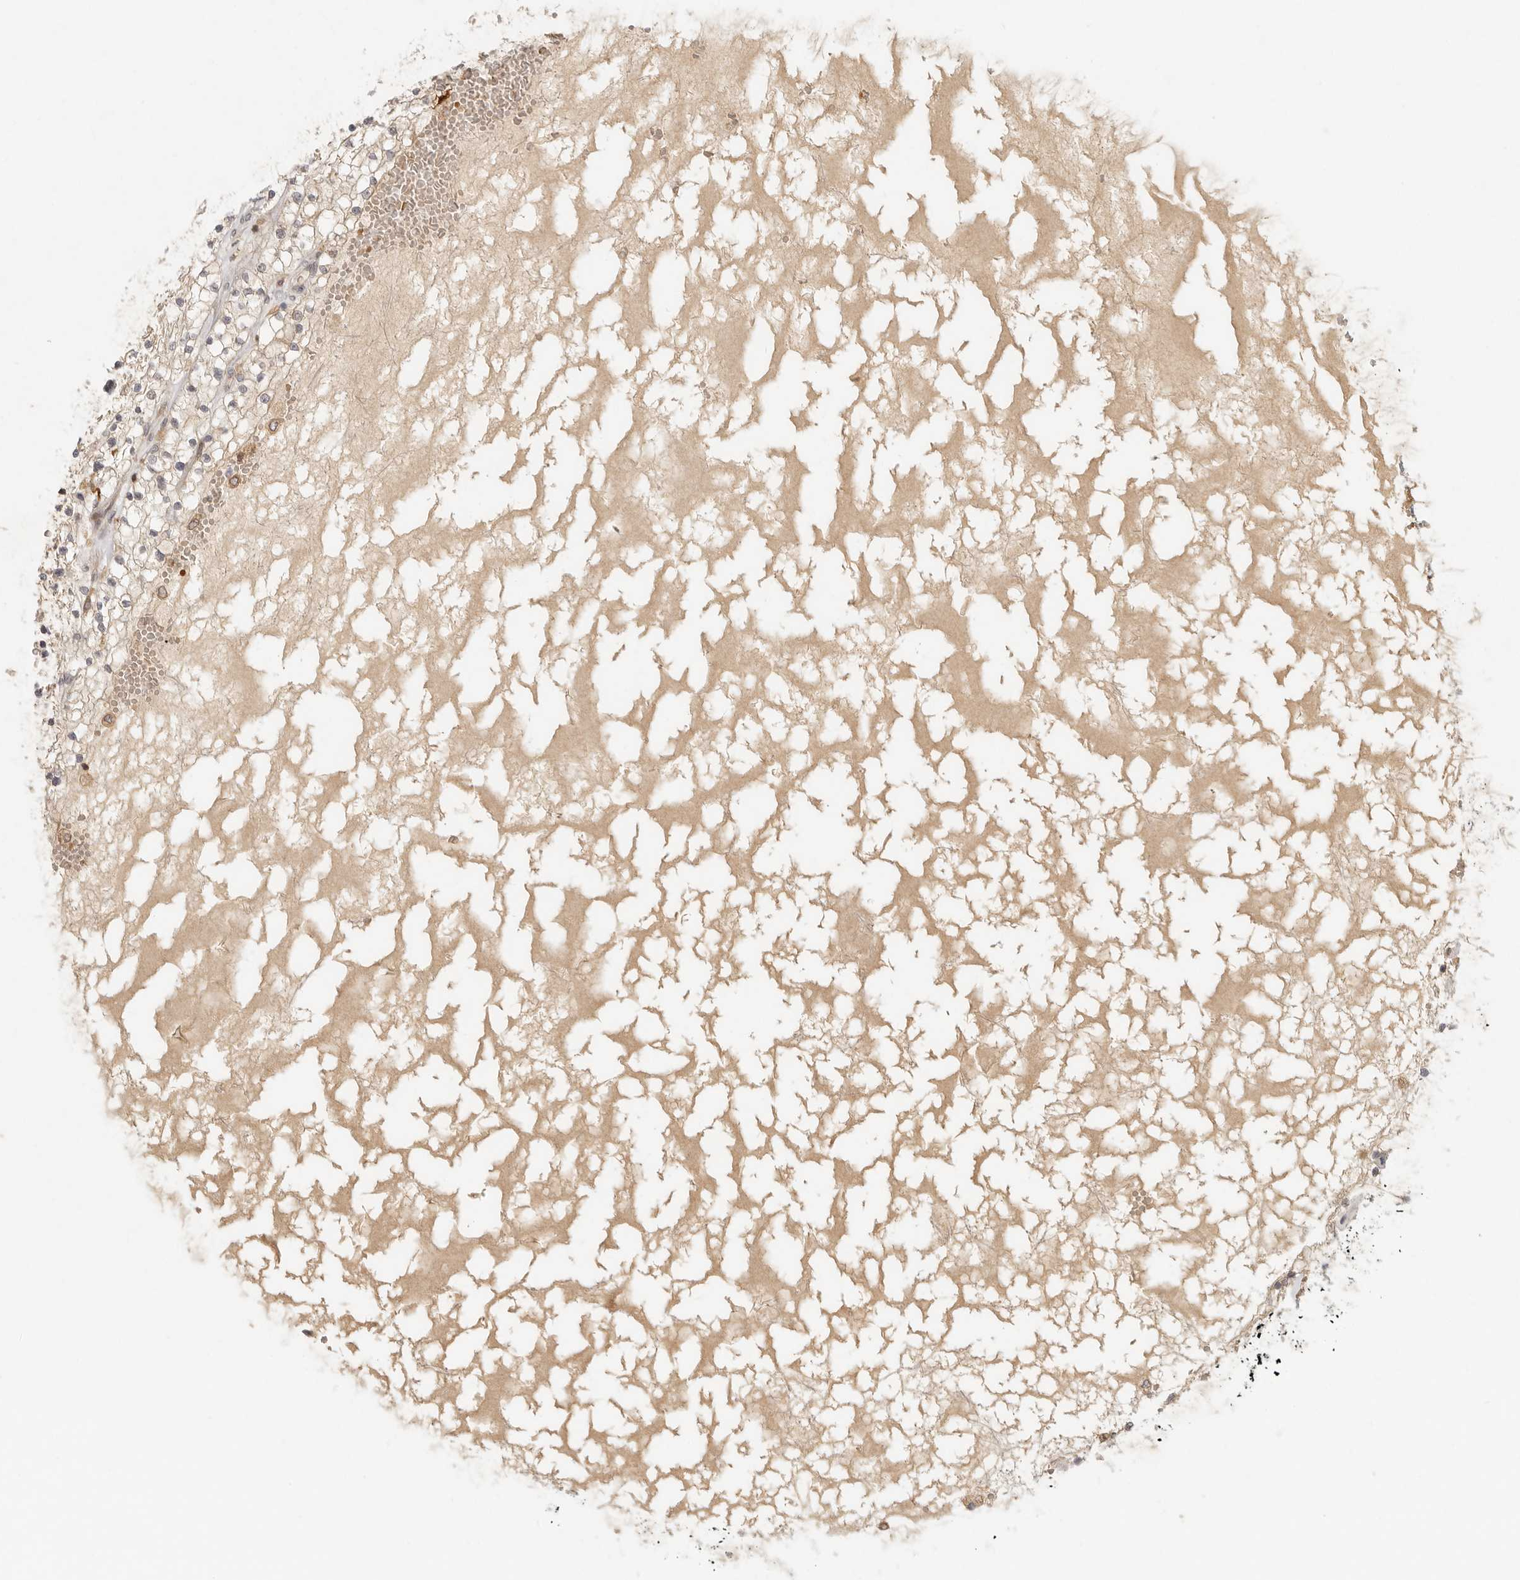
{"staining": {"intensity": "moderate", "quantity": ">75%", "location": "cytoplasmic/membranous"}, "tissue": "renal cancer", "cell_type": "Tumor cells", "image_type": "cancer", "snomed": [{"axis": "morphology", "description": "Normal tissue, NOS"}, {"axis": "morphology", "description": "Adenocarcinoma, NOS"}, {"axis": "topography", "description": "Kidney"}], "caption": "Moderate cytoplasmic/membranous protein staining is present in about >75% of tumor cells in renal cancer.", "gene": "AHDC1", "patient": {"sex": "male", "age": 68}}